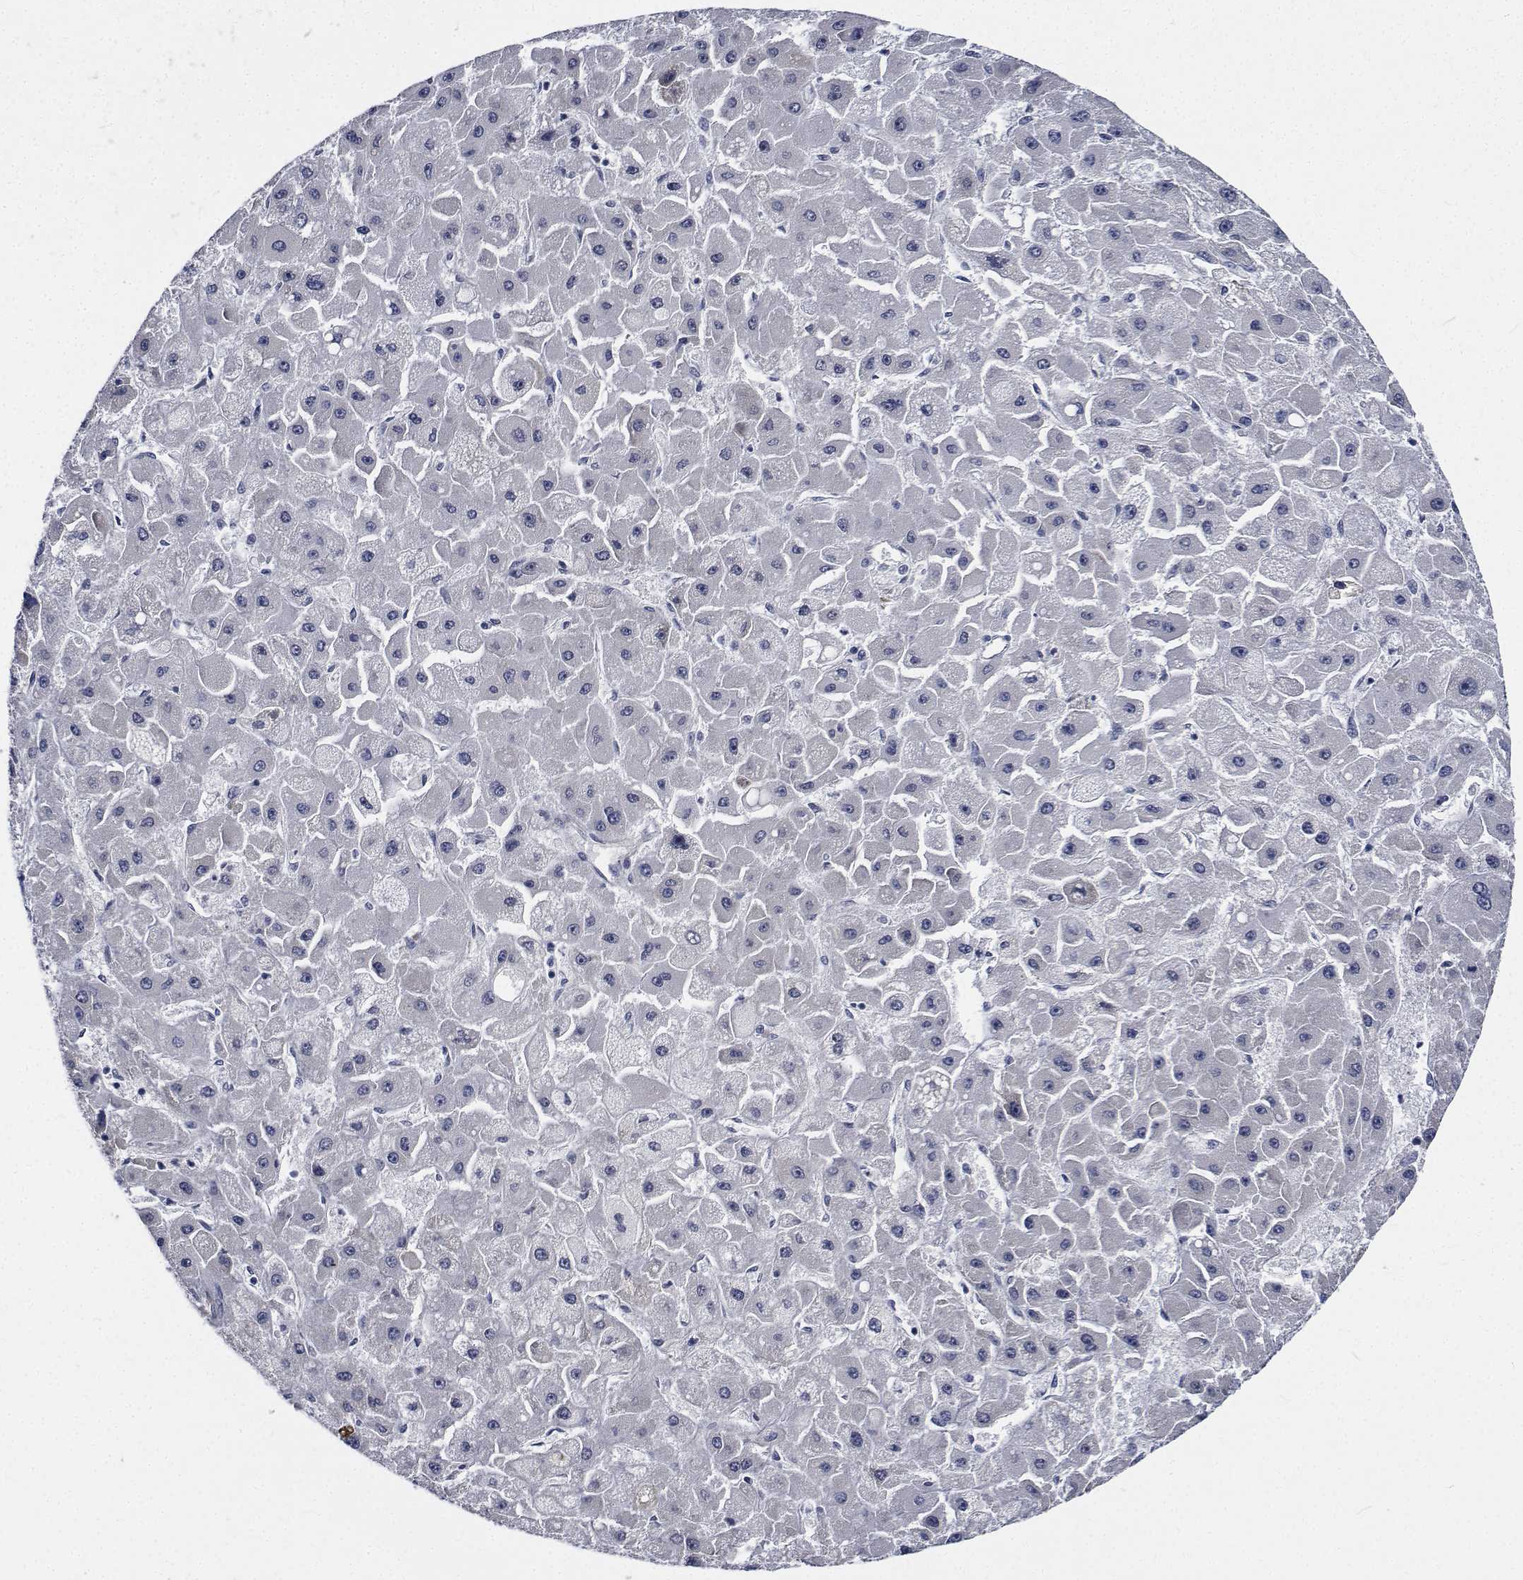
{"staining": {"intensity": "negative", "quantity": "none", "location": "none"}, "tissue": "liver cancer", "cell_type": "Tumor cells", "image_type": "cancer", "snomed": [{"axis": "morphology", "description": "Carcinoma, Hepatocellular, NOS"}, {"axis": "topography", "description": "Liver"}], "caption": "Liver cancer was stained to show a protein in brown. There is no significant expression in tumor cells. (Brightfield microscopy of DAB (3,3'-diaminobenzidine) immunohistochemistry at high magnification).", "gene": "TTBK1", "patient": {"sex": "female", "age": 25}}